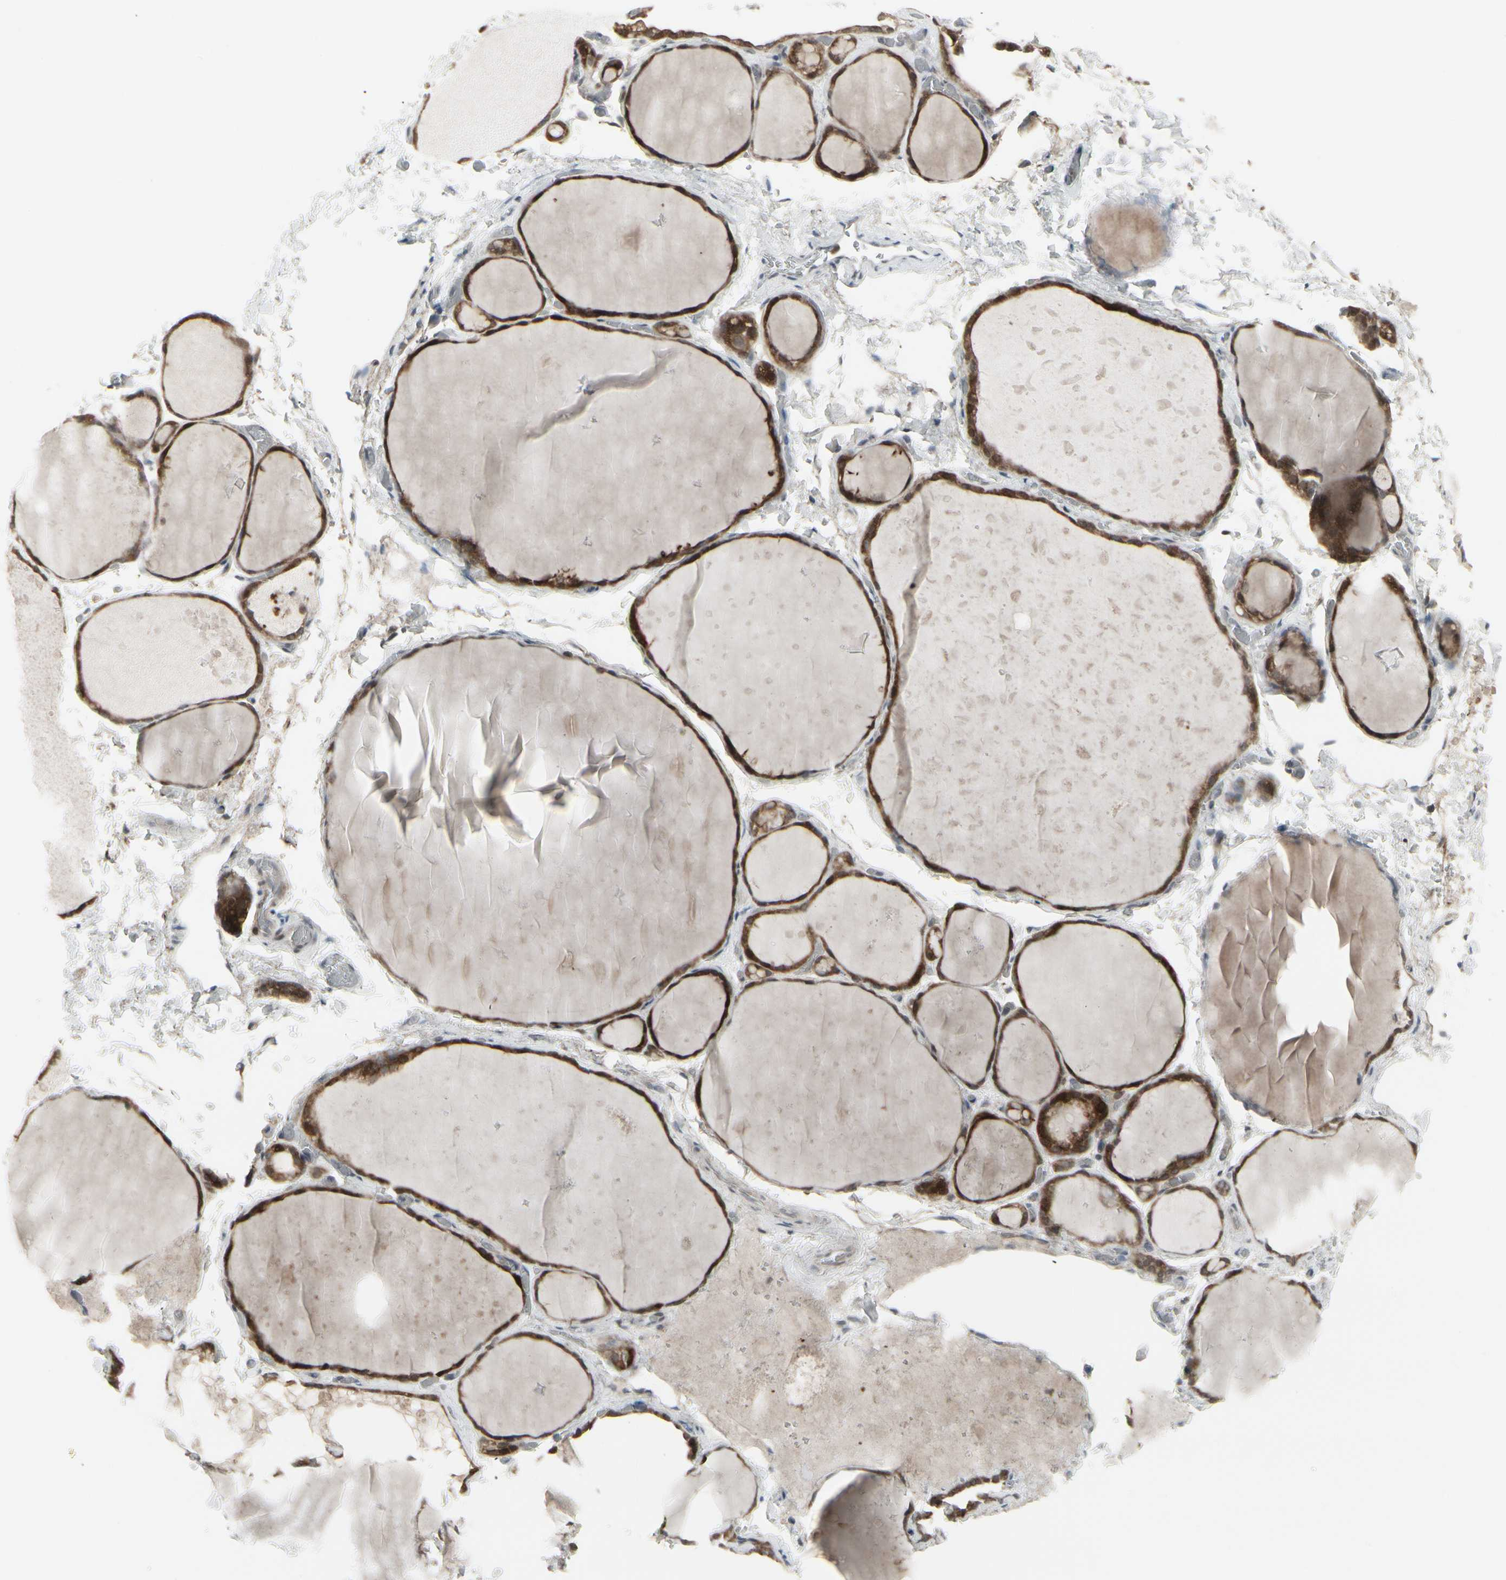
{"staining": {"intensity": "strong", "quantity": ">75%", "location": "cytoplasmic/membranous"}, "tissue": "thyroid gland", "cell_type": "Glandular cells", "image_type": "normal", "snomed": [{"axis": "morphology", "description": "Normal tissue, NOS"}, {"axis": "topography", "description": "Thyroid gland"}], "caption": "Immunohistochemical staining of normal thyroid gland exhibits strong cytoplasmic/membranous protein positivity in approximately >75% of glandular cells. (DAB (3,3'-diaminobenzidine) IHC with brightfield microscopy, high magnification).", "gene": "IGFBP6", "patient": {"sex": "male", "age": 76}}